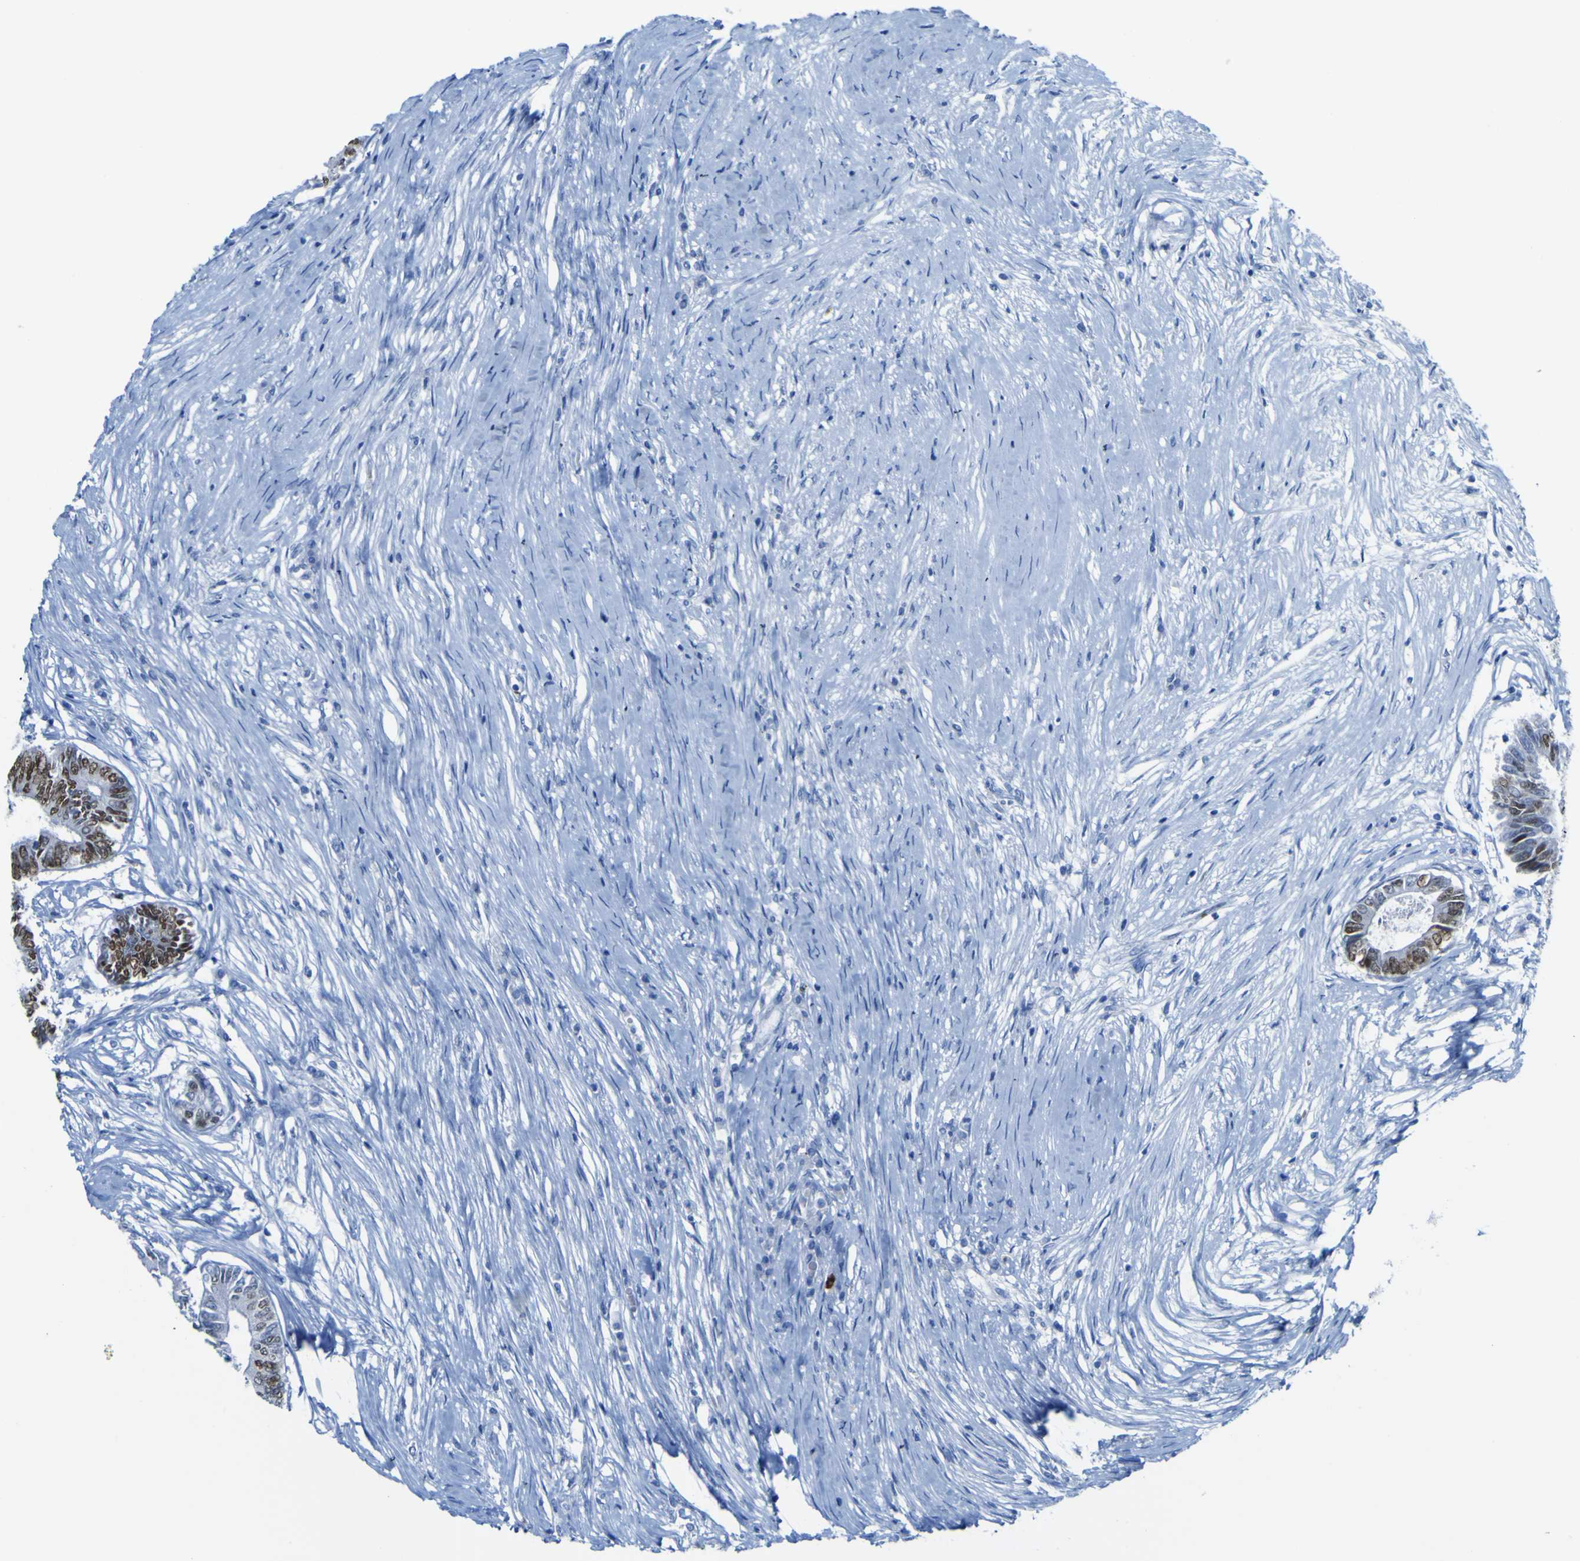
{"staining": {"intensity": "strong", "quantity": ">75%", "location": "nuclear"}, "tissue": "colorectal cancer", "cell_type": "Tumor cells", "image_type": "cancer", "snomed": [{"axis": "morphology", "description": "Adenocarcinoma, NOS"}, {"axis": "topography", "description": "Rectum"}], "caption": "Immunohistochemical staining of adenocarcinoma (colorectal) displays high levels of strong nuclear protein expression in approximately >75% of tumor cells.", "gene": "DACH1", "patient": {"sex": "male", "age": 63}}